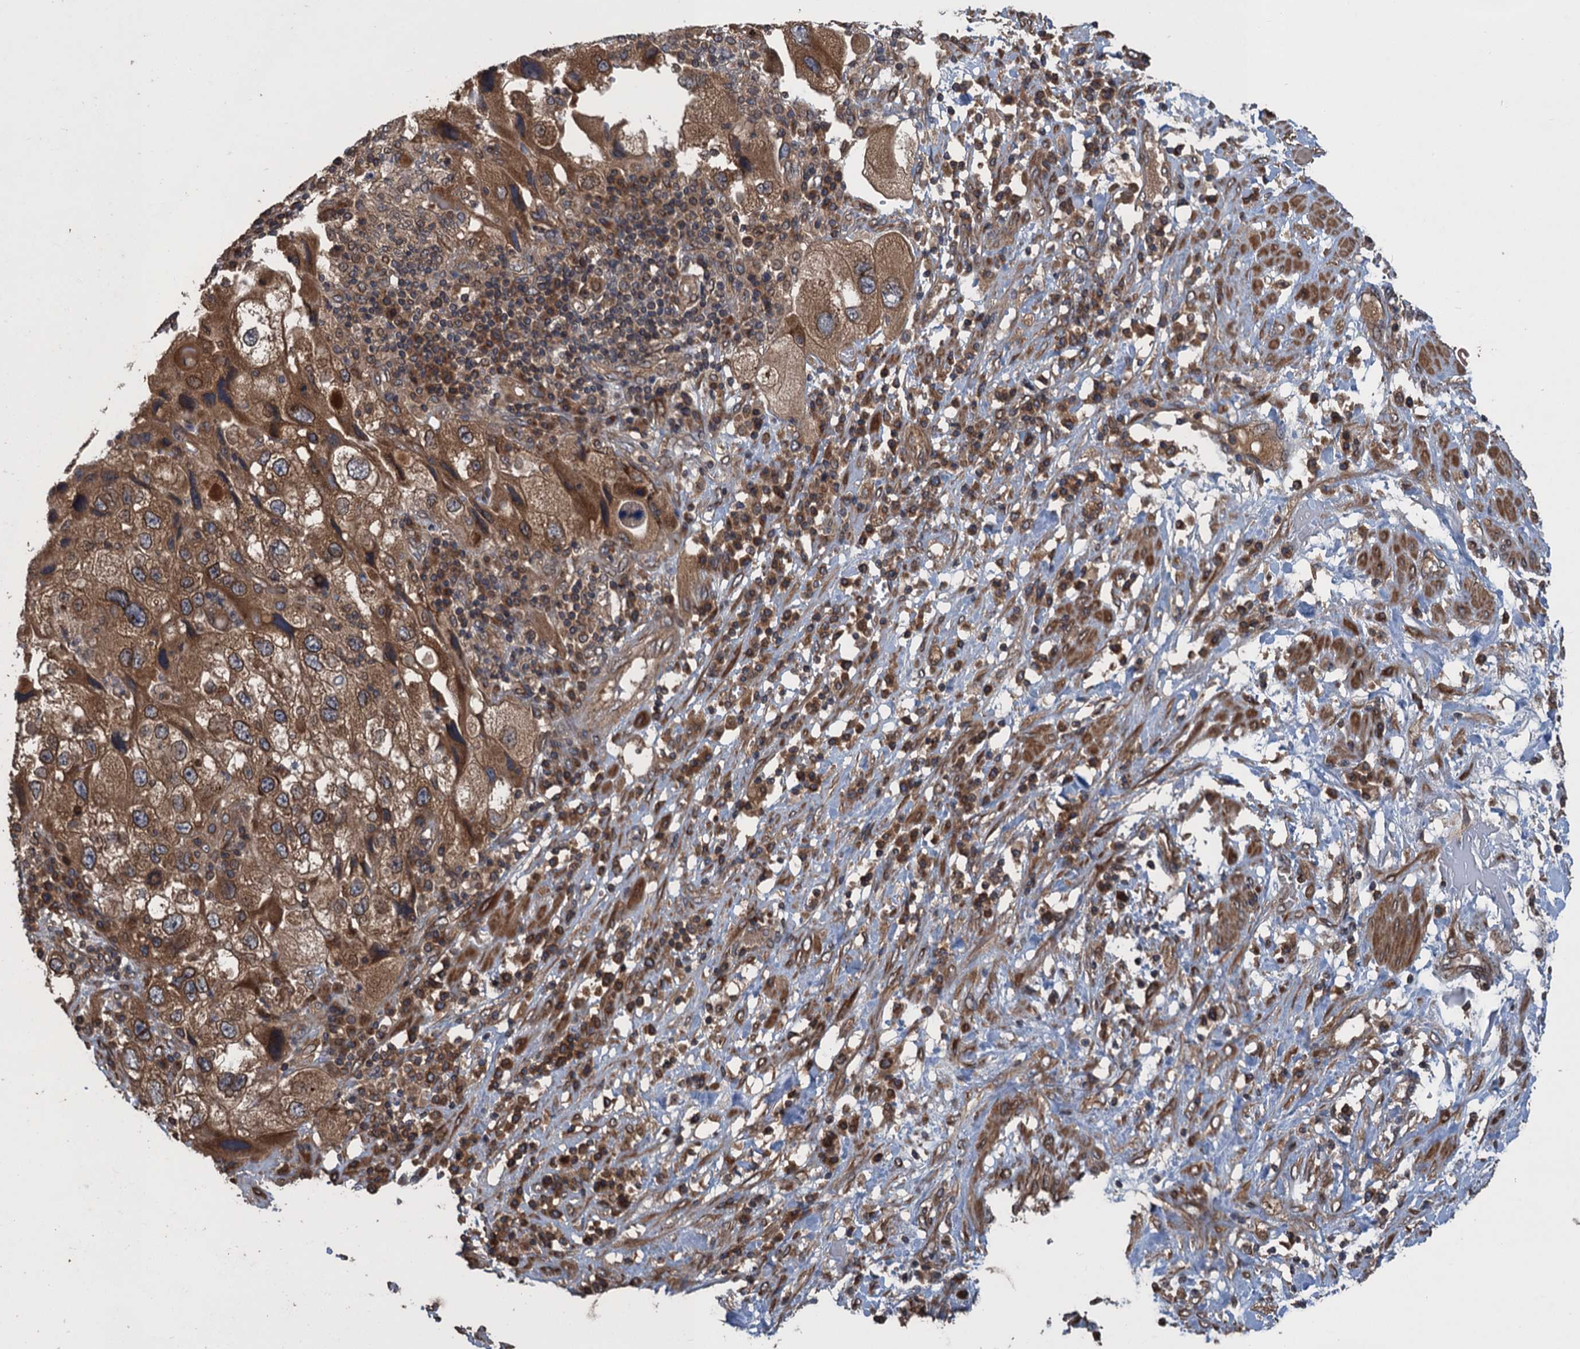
{"staining": {"intensity": "moderate", "quantity": ">75%", "location": "cytoplasmic/membranous,nuclear"}, "tissue": "endometrial cancer", "cell_type": "Tumor cells", "image_type": "cancer", "snomed": [{"axis": "morphology", "description": "Adenocarcinoma, NOS"}, {"axis": "topography", "description": "Endometrium"}], "caption": "This photomicrograph demonstrates adenocarcinoma (endometrial) stained with IHC to label a protein in brown. The cytoplasmic/membranous and nuclear of tumor cells show moderate positivity for the protein. Nuclei are counter-stained blue.", "gene": "GLE1", "patient": {"sex": "female", "age": 49}}